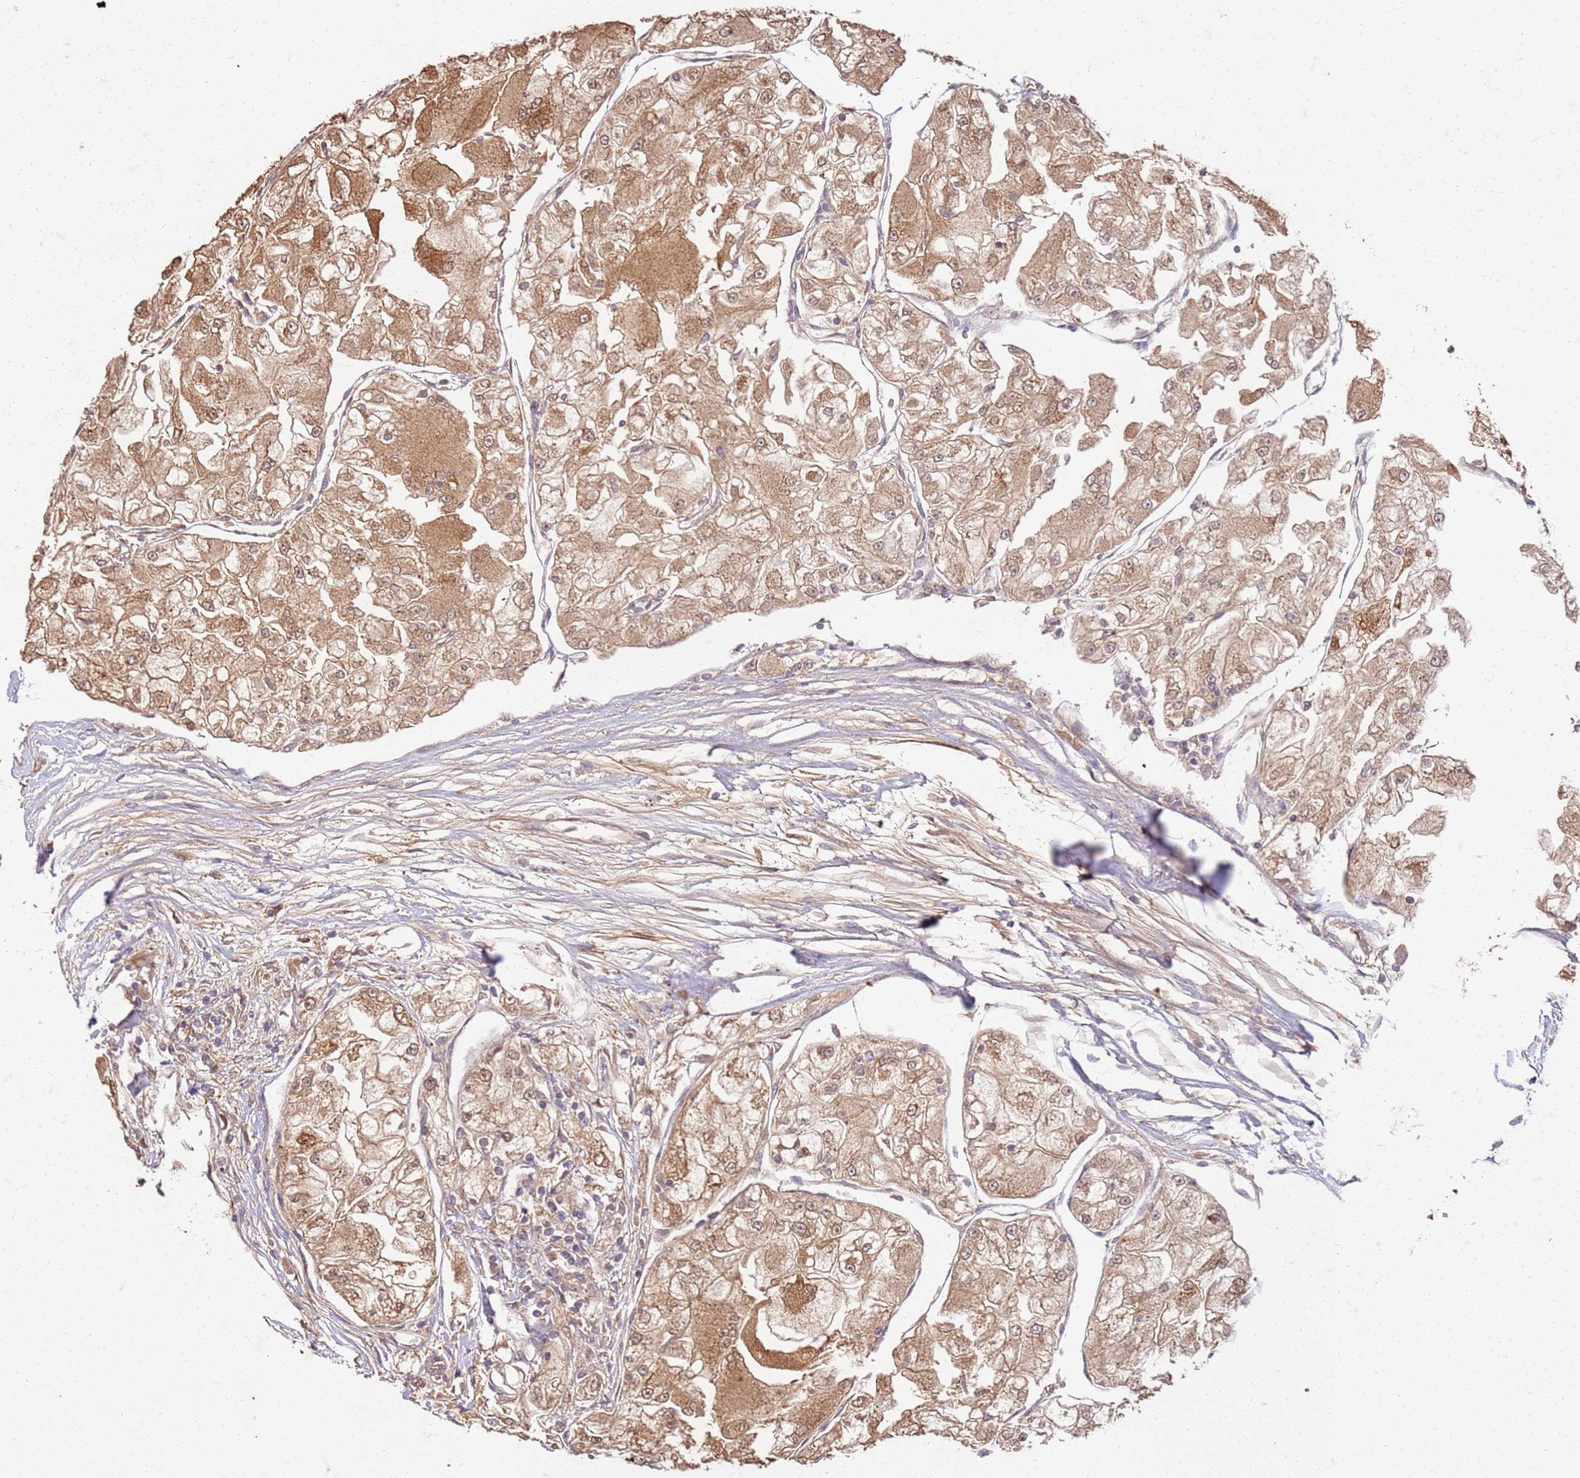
{"staining": {"intensity": "moderate", "quantity": ">75%", "location": "cytoplasmic/membranous"}, "tissue": "renal cancer", "cell_type": "Tumor cells", "image_type": "cancer", "snomed": [{"axis": "morphology", "description": "Adenocarcinoma, NOS"}, {"axis": "topography", "description": "Kidney"}], "caption": "This histopathology image displays immunohistochemistry (IHC) staining of human renal cancer, with medium moderate cytoplasmic/membranous expression in approximately >75% of tumor cells.", "gene": "UBE3A", "patient": {"sex": "female", "age": 72}}